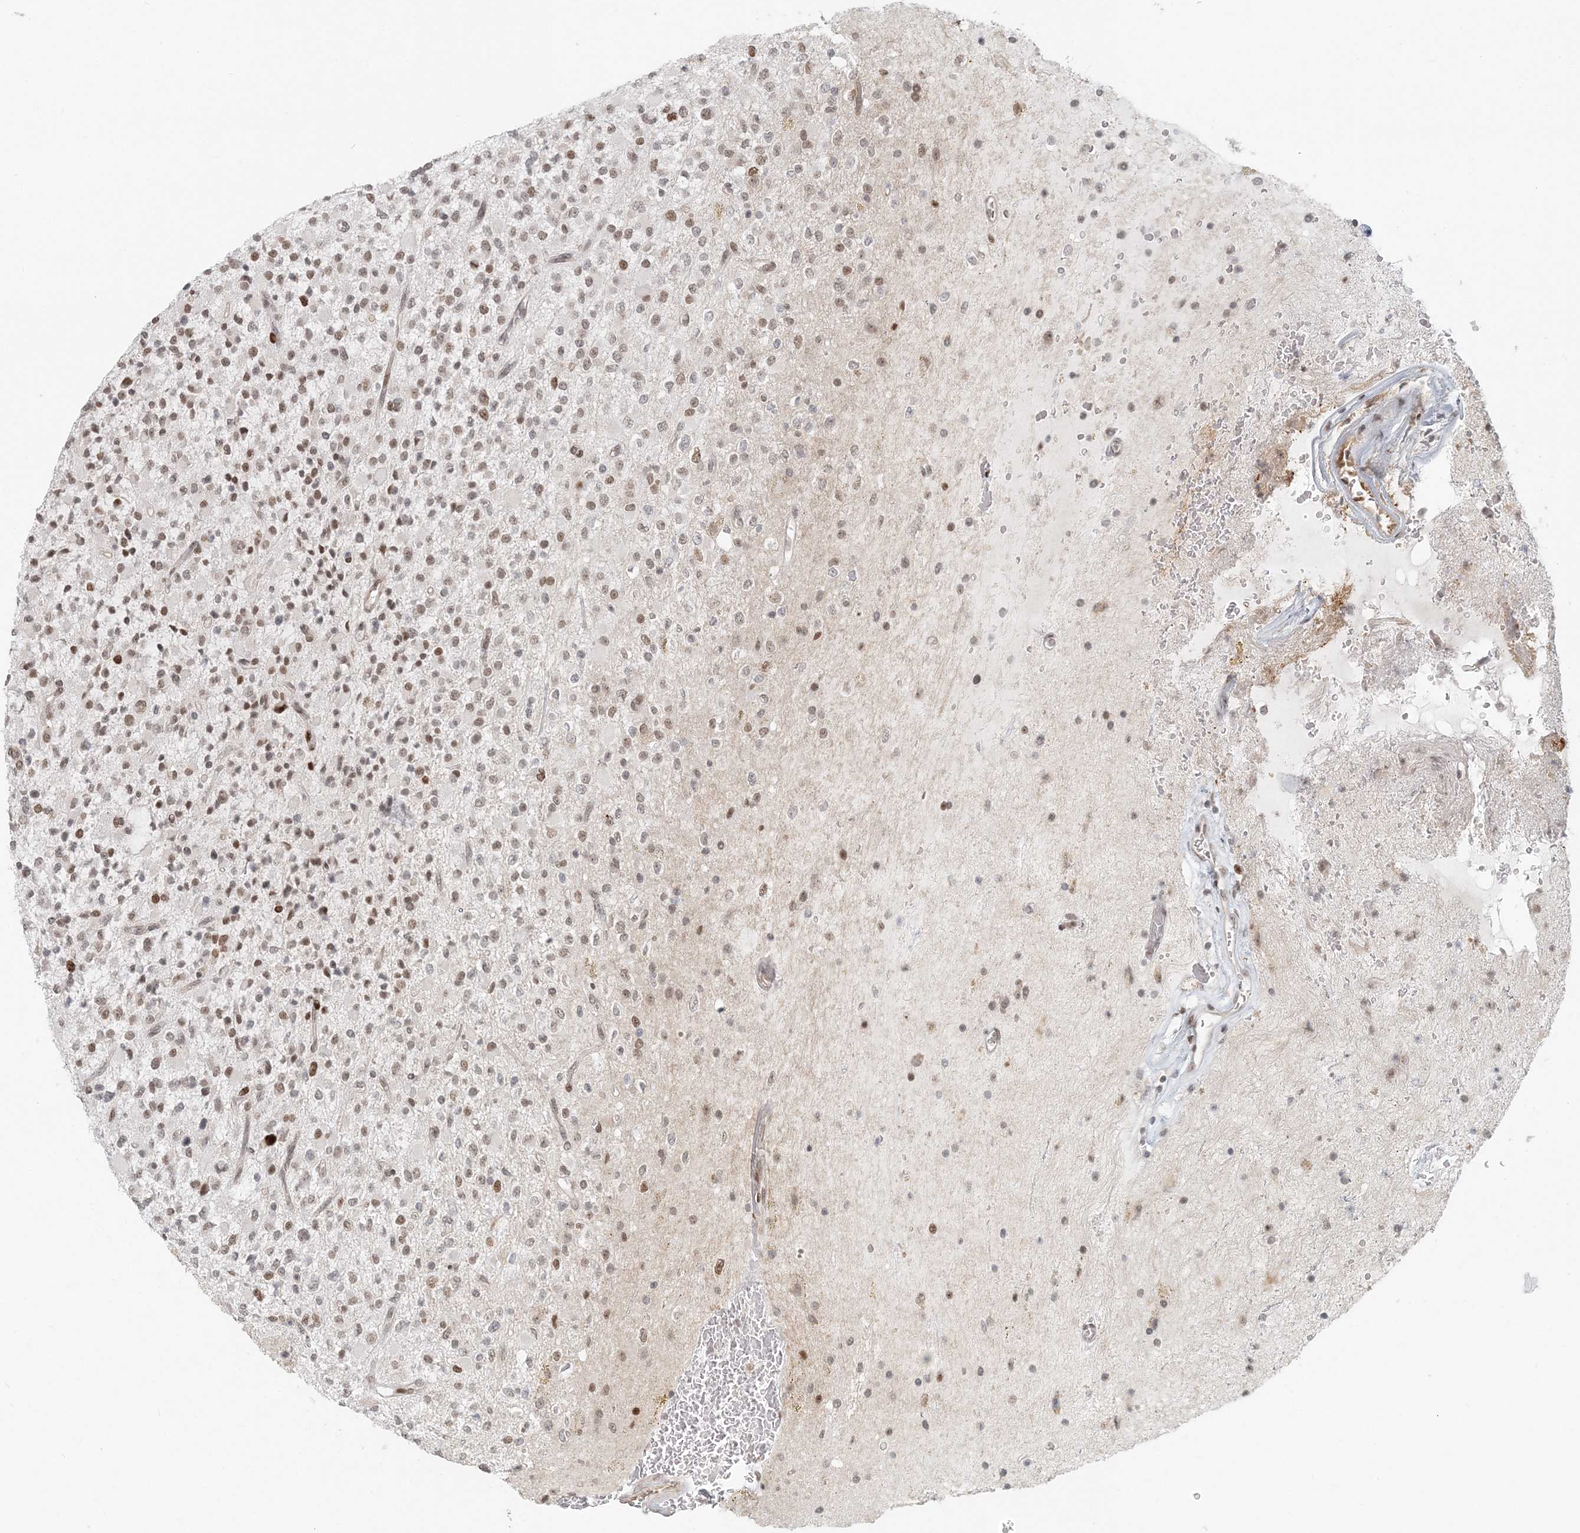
{"staining": {"intensity": "moderate", "quantity": ">75%", "location": "nuclear"}, "tissue": "glioma", "cell_type": "Tumor cells", "image_type": "cancer", "snomed": [{"axis": "morphology", "description": "Glioma, malignant, High grade"}, {"axis": "topography", "description": "Brain"}], "caption": "Protein expression analysis of glioma shows moderate nuclear positivity in approximately >75% of tumor cells.", "gene": "BAZ1B", "patient": {"sex": "male", "age": 34}}